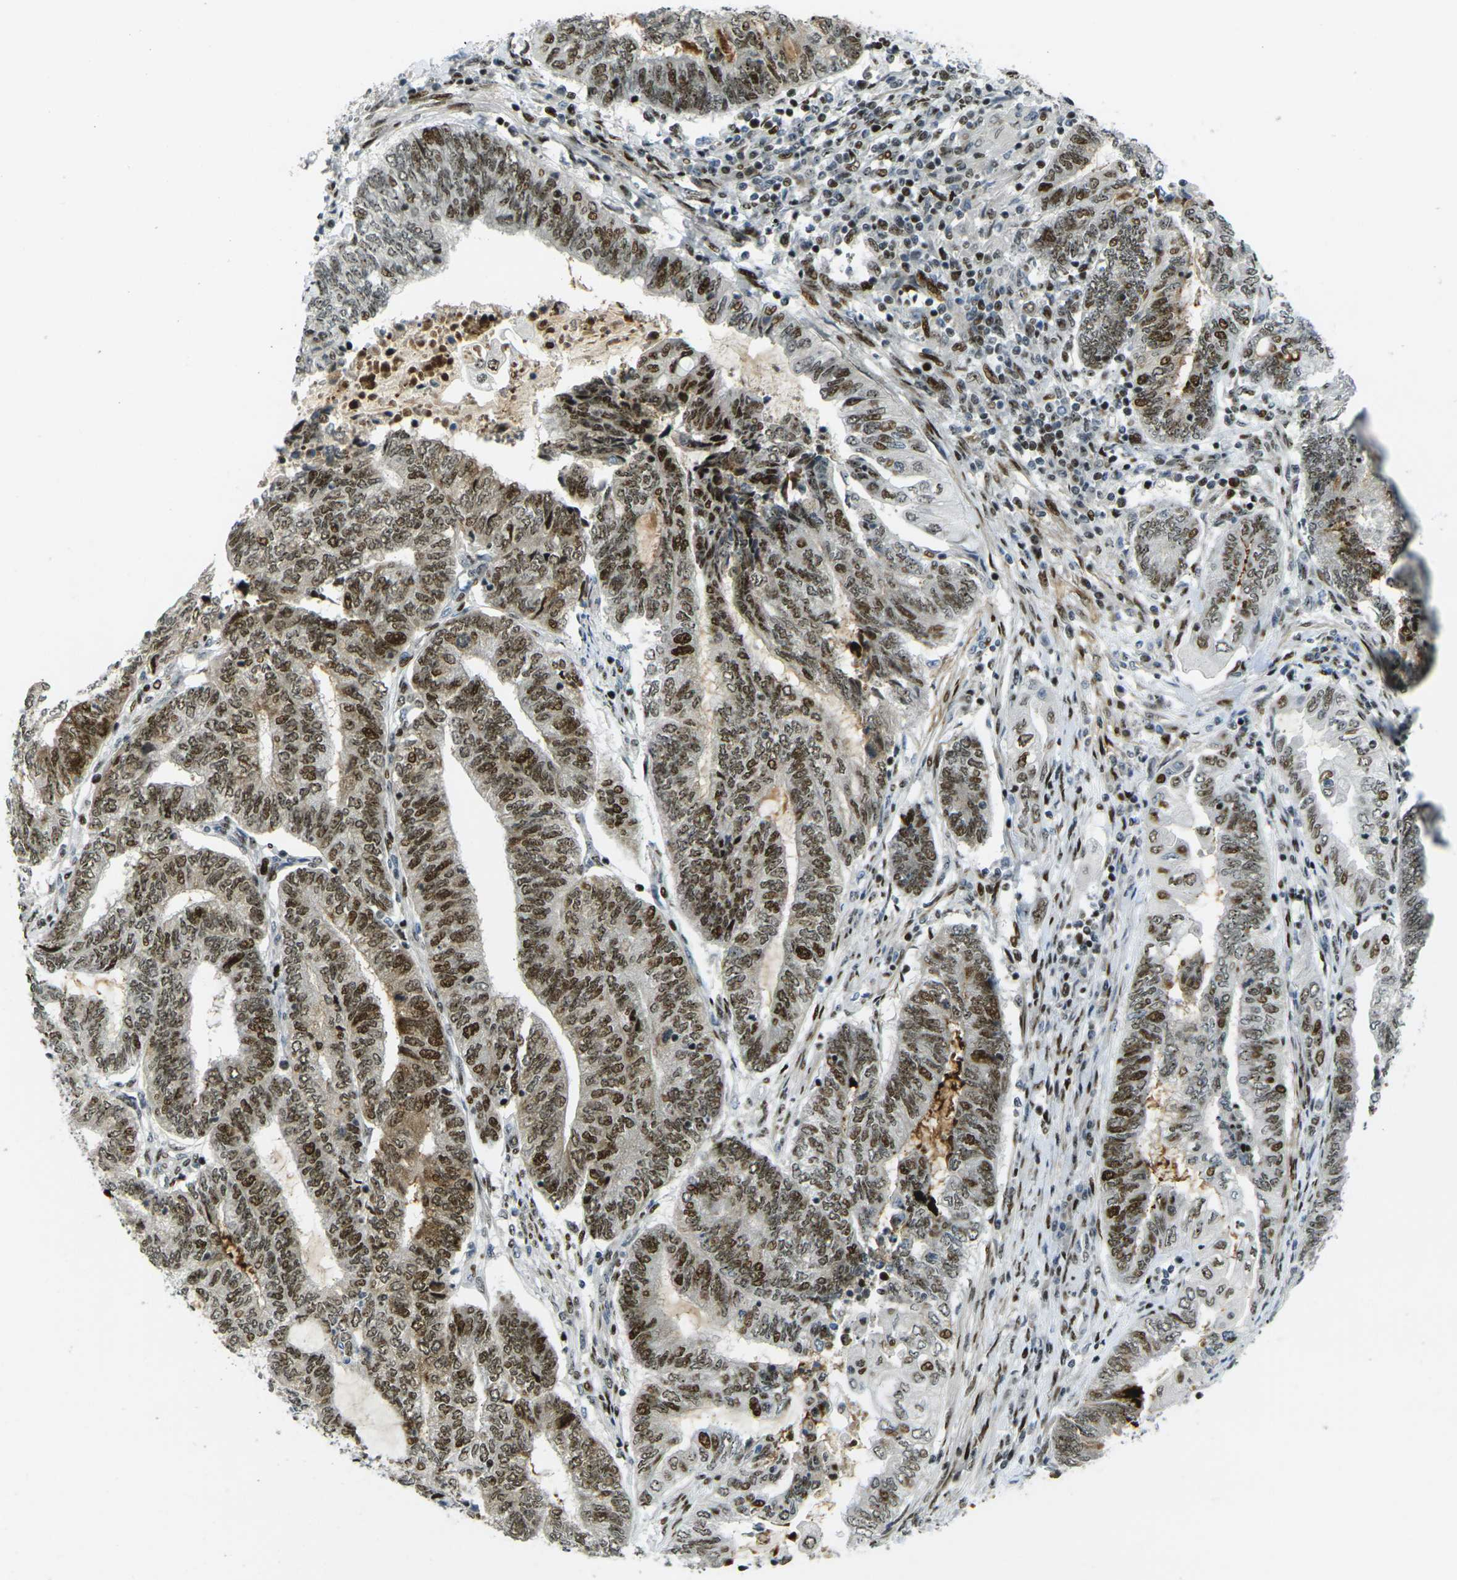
{"staining": {"intensity": "strong", "quantity": ">75%", "location": "nuclear"}, "tissue": "endometrial cancer", "cell_type": "Tumor cells", "image_type": "cancer", "snomed": [{"axis": "morphology", "description": "Adenocarcinoma, NOS"}, {"axis": "topography", "description": "Uterus"}, {"axis": "topography", "description": "Endometrium"}], "caption": "Immunohistochemistry (IHC) photomicrograph of neoplastic tissue: endometrial adenocarcinoma stained using immunohistochemistry displays high levels of strong protein expression localized specifically in the nuclear of tumor cells, appearing as a nuclear brown color.", "gene": "UBE2C", "patient": {"sex": "female", "age": 70}}